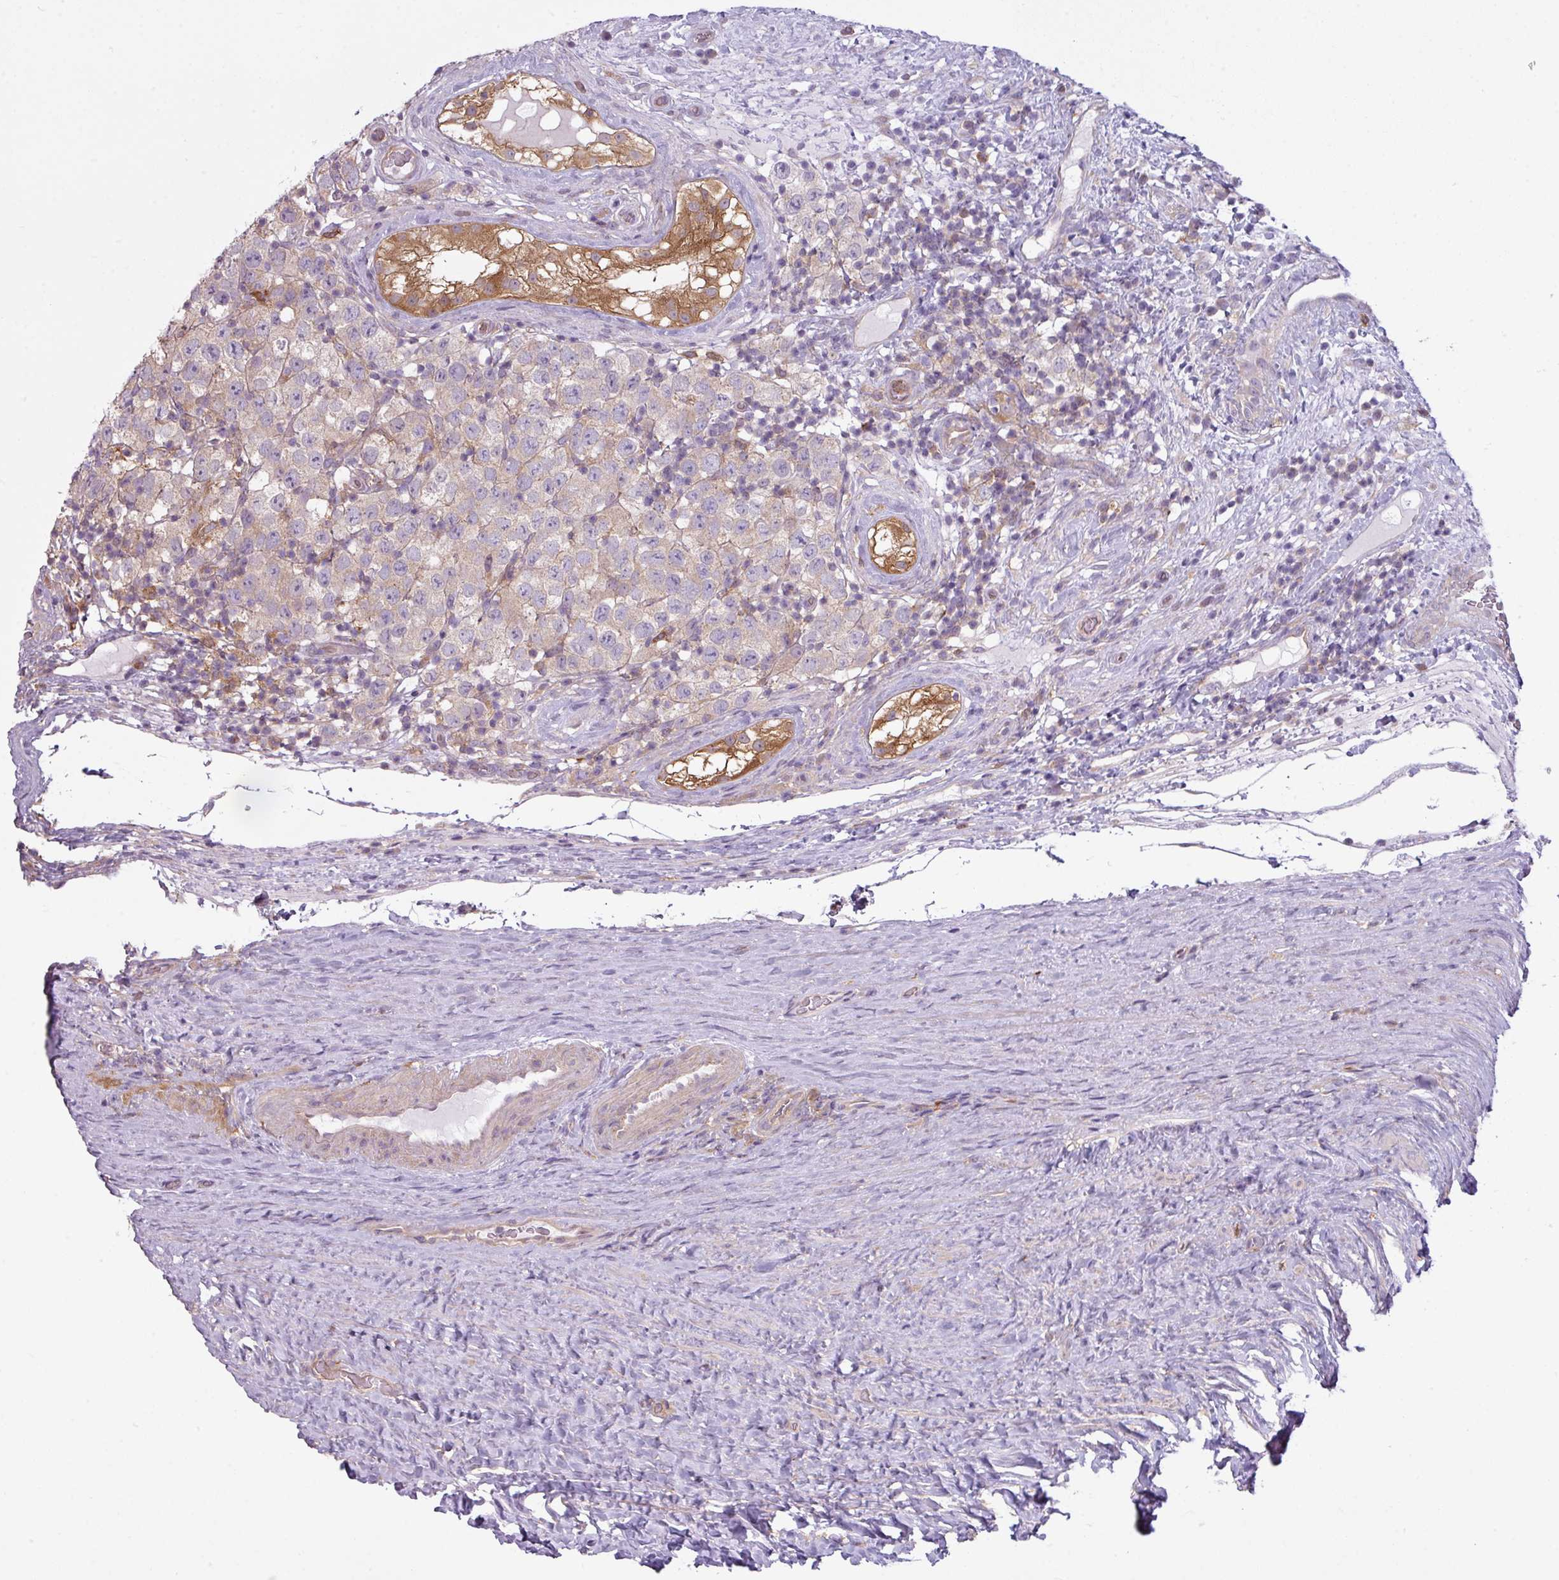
{"staining": {"intensity": "moderate", "quantity": "<25%", "location": "cytoplasmic/membranous"}, "tissue": "testis cancer", "cell_type": "Tumor cells", "image_type": "cancer", "snomed": [{"axis": "morphology", "description": "Seminoma, NOS"}, {"axis": "morphology", "description": "Carcinoma, Embryonal, NOS"}, {"axis": "topography", "description": "Testis"}], "caption": "Immunohistochemical staining of human testis cancer reveals low levels of moderate cytoplasmic/membranous positivity in approximately <25% of tumor cells.", "gene": "CAMK2B", "patient": {"sex": "male", "age": 41}}